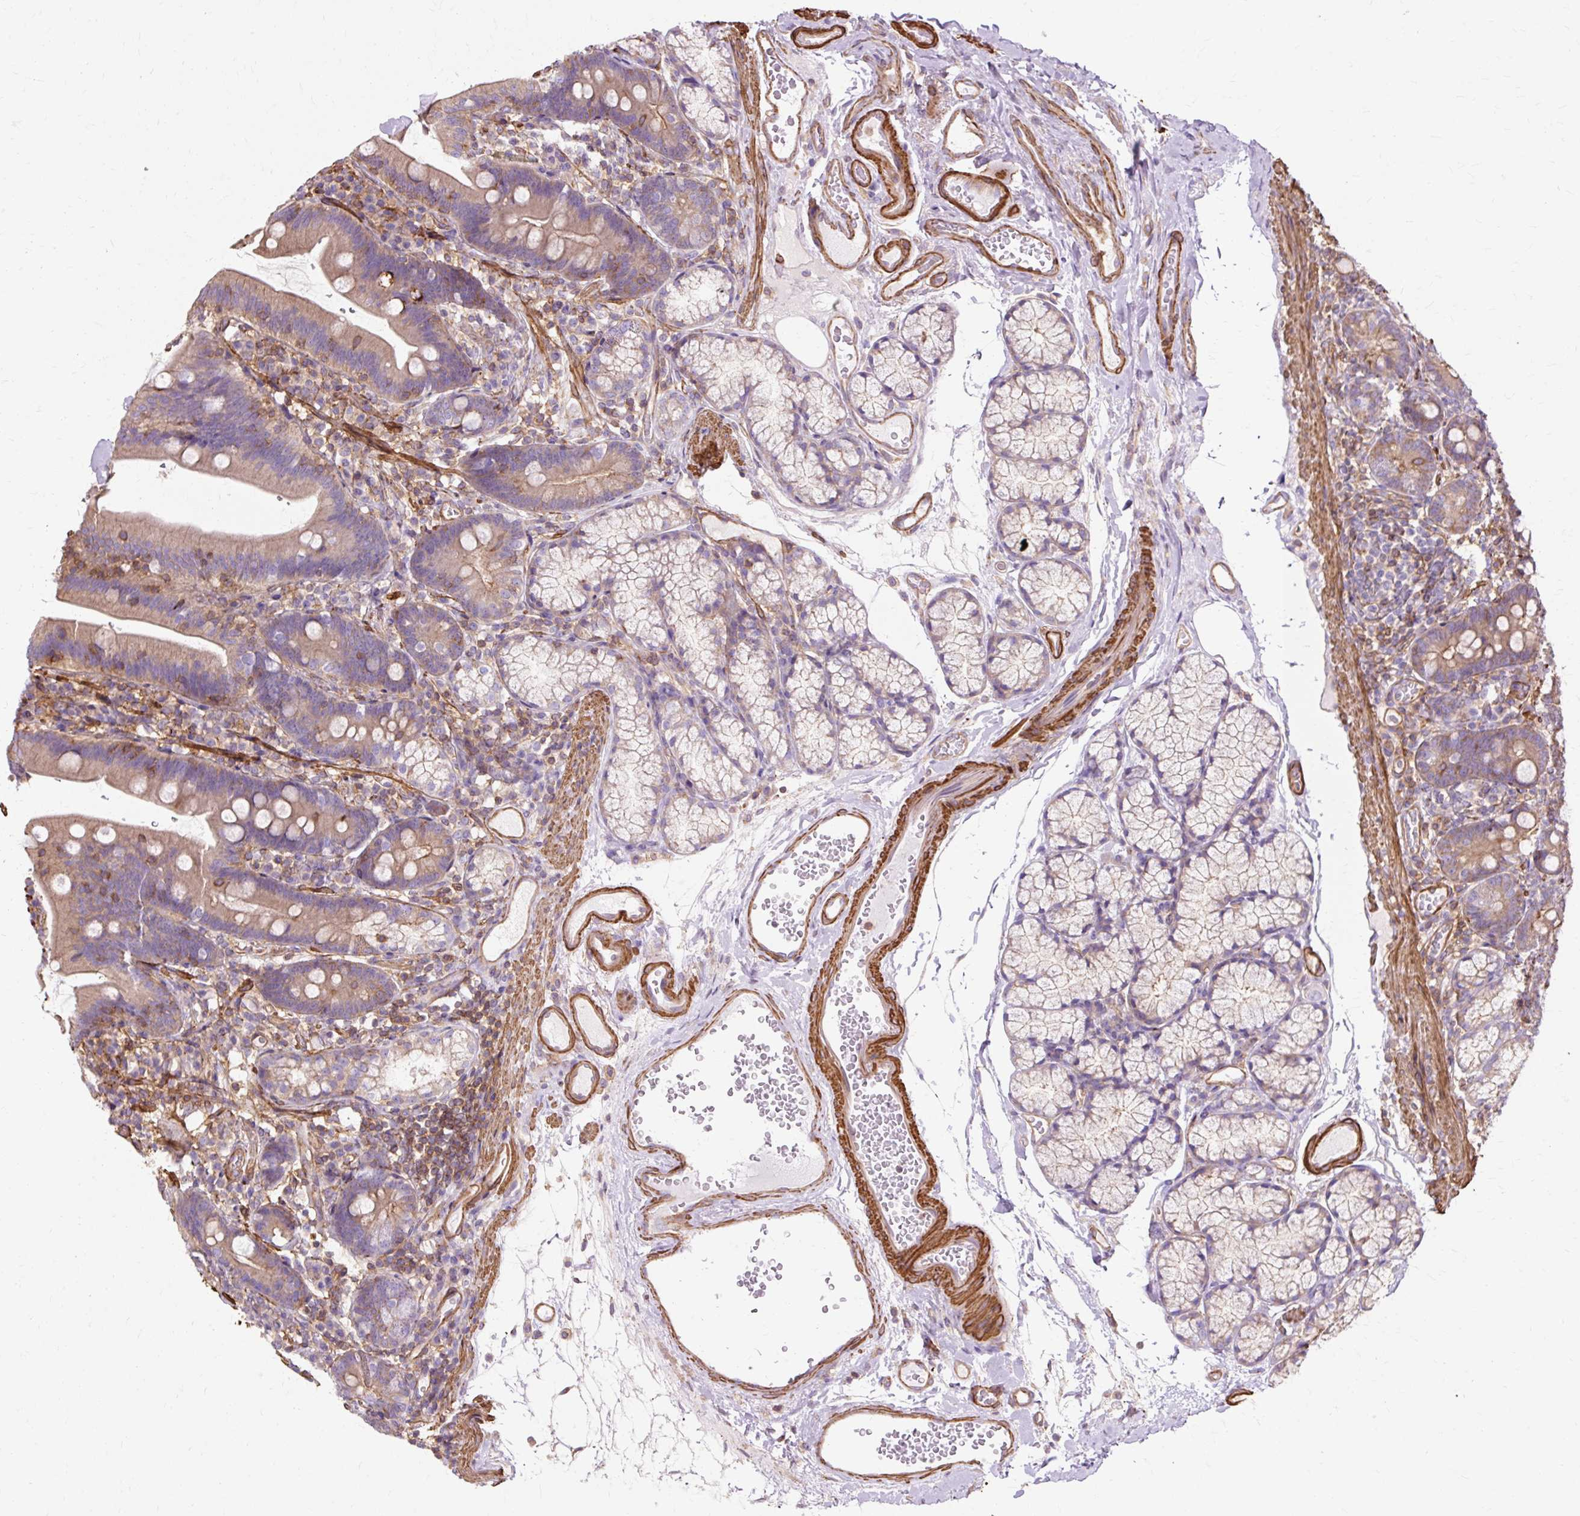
{"staining": {"intensity": "moderate", "quantity": "<25%", "location": "cytoplasmic/membranous"}, "tissue": "duodenum", "cell_type": "Glandular cells", "image_type": "normal", "snomed": [{"axis": "morphology", "description": "Normal tissue, NOS"}, {"axis": "topography", "description": "Duodenum"}], "caption": "High-power microscopy captured an immunohistochemistry (IHC) micrograph of normal duodenum, revealing moderate cytoplasmic/membranous expression in about <25% of glandular cells.", "gene": "TBC1D2B", "patient": {"sex": "female", "age": 67}}